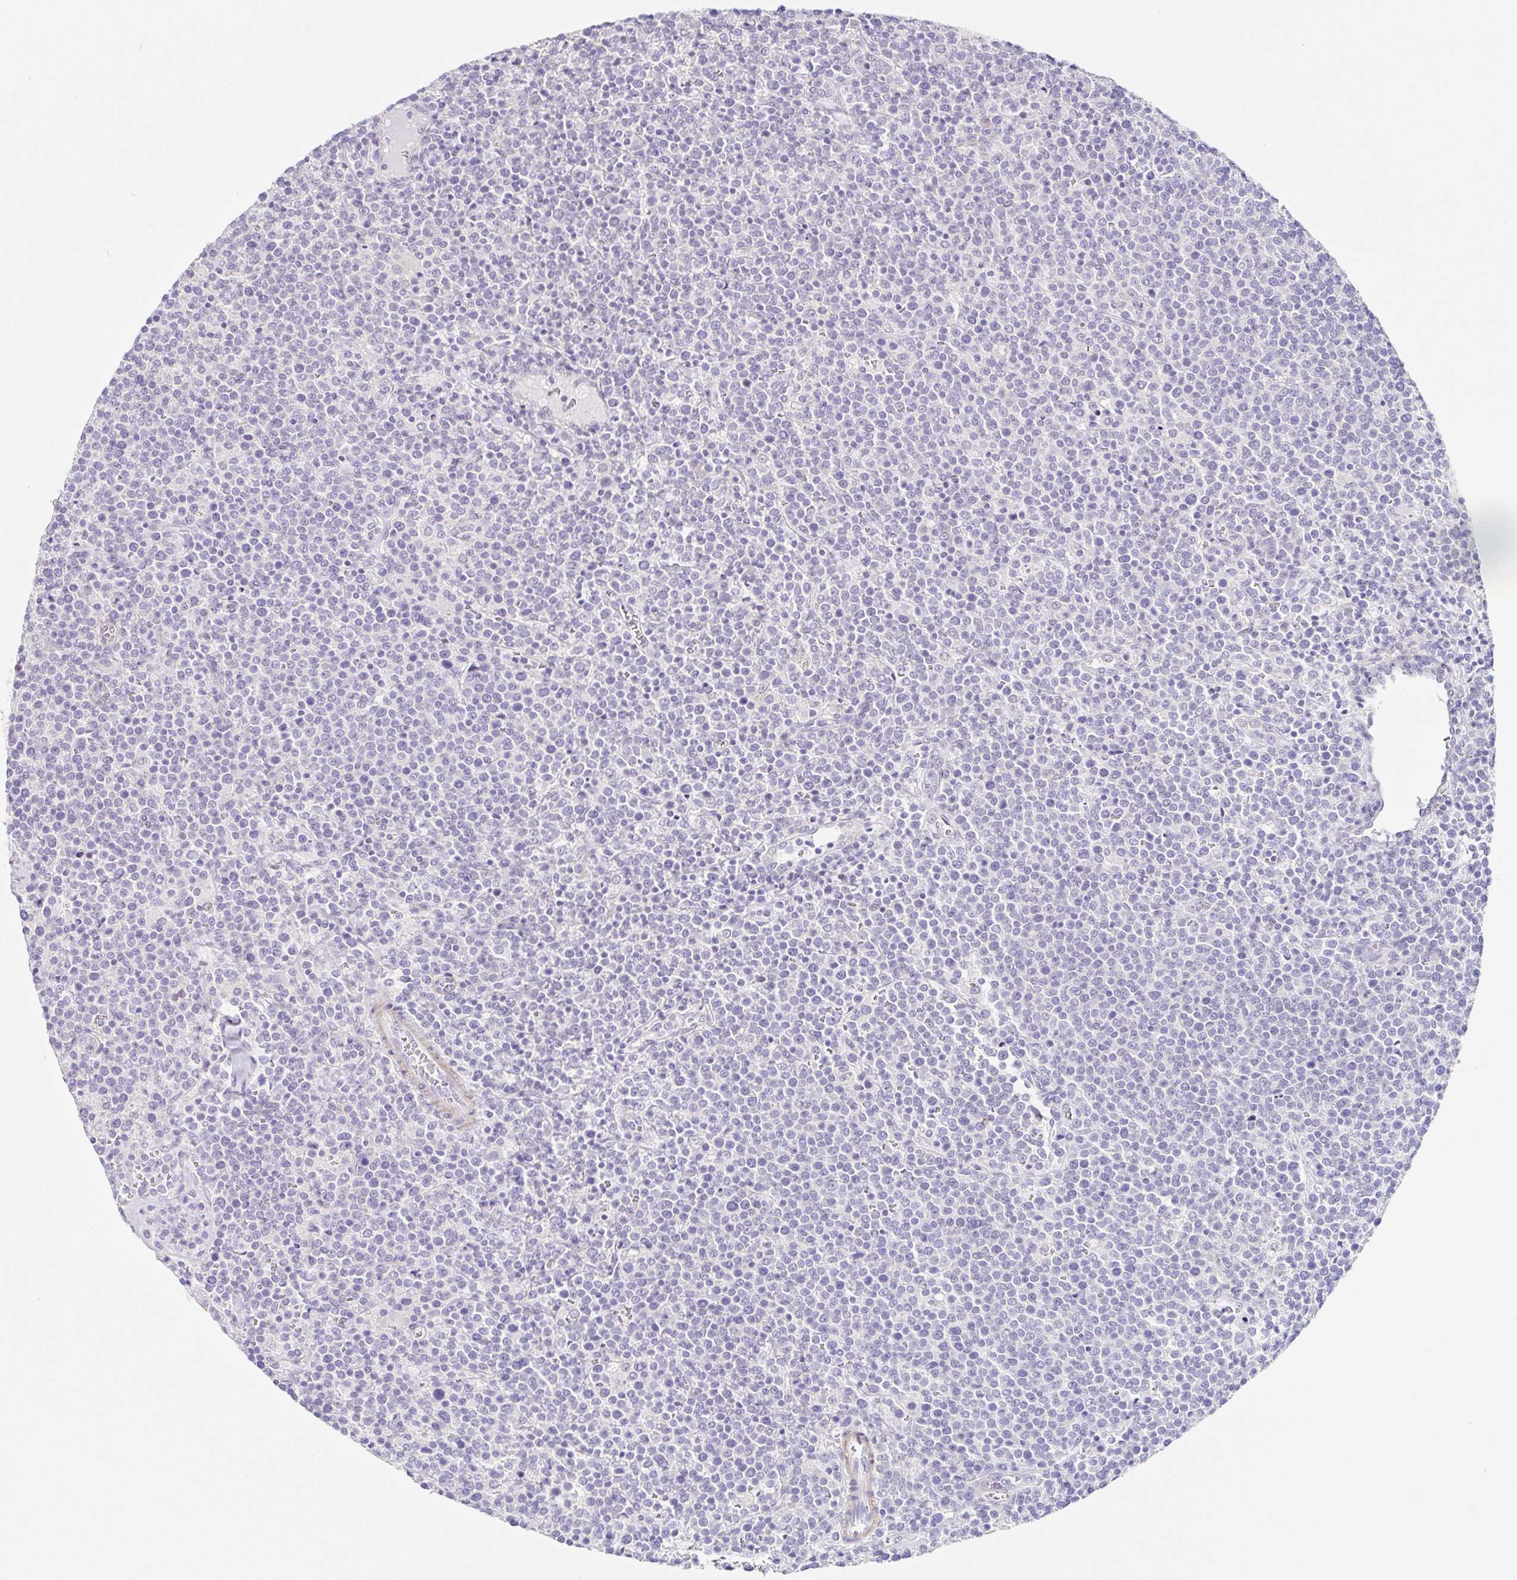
{"staining": {"intensity": "negative", "quantity": "none", "location": "none"}, "tissue": "lymphoma", "cell_type": "Tumor cells", "image_type": "cancer", "snomed": [{"axis": "morphology", "description": "Malignant lymphoma, non-Hodgkin's type, High grade"}, {"axis": "topography", "description": "Lymph node"}], "caption": "Immunohistochemistry (IHC) histopathology image of human high-grade malignant lymphoma, non-Hodgkin's type stained for a protein (brown), which shows no staining in tumor cells.", "gene": "DCAF17", "patient": {"sex": "male", "age": 61}}